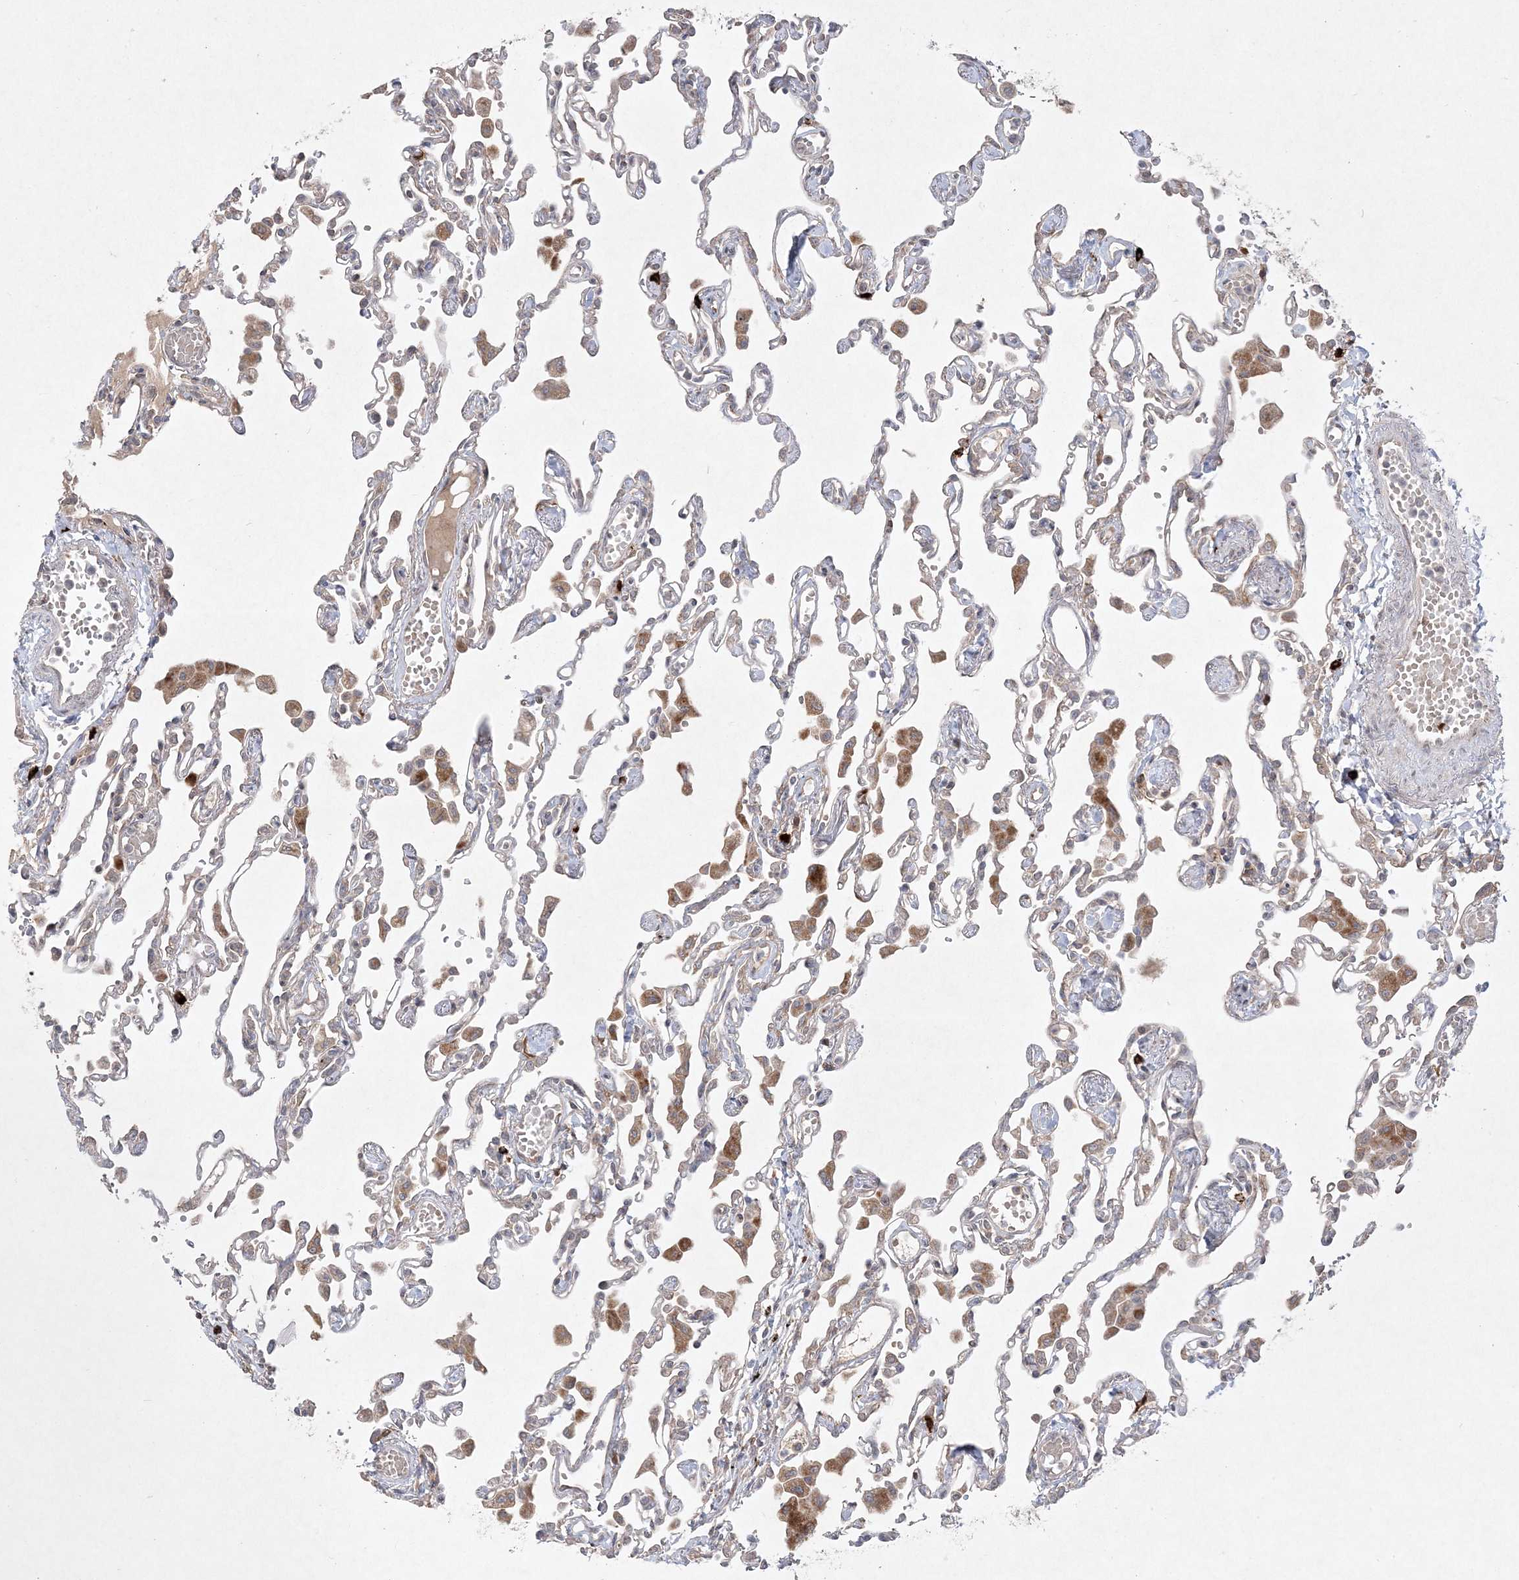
{"staining": {"intensity": "strong", "quantity": "<25%", "location": "cytoplasmic/membranous"}, "tissue": "lung", "cell_type": "Alveolar cells", "image_type": "normal", "snomed": [{"axis": "morphology", "description": "Normal tissue, NOS"}, {"axis": "topography", "description": "Bronchus"}, {"axis": "topography", "description": "Lung"}], "caption": "A medium amount of strong cytoplasmic/membranous expression is appreciated in approximately <25% of alveolar cells in unremarkable lung.", "gene": "CLNK", "patient": {"sex": "female", "age": 49}}